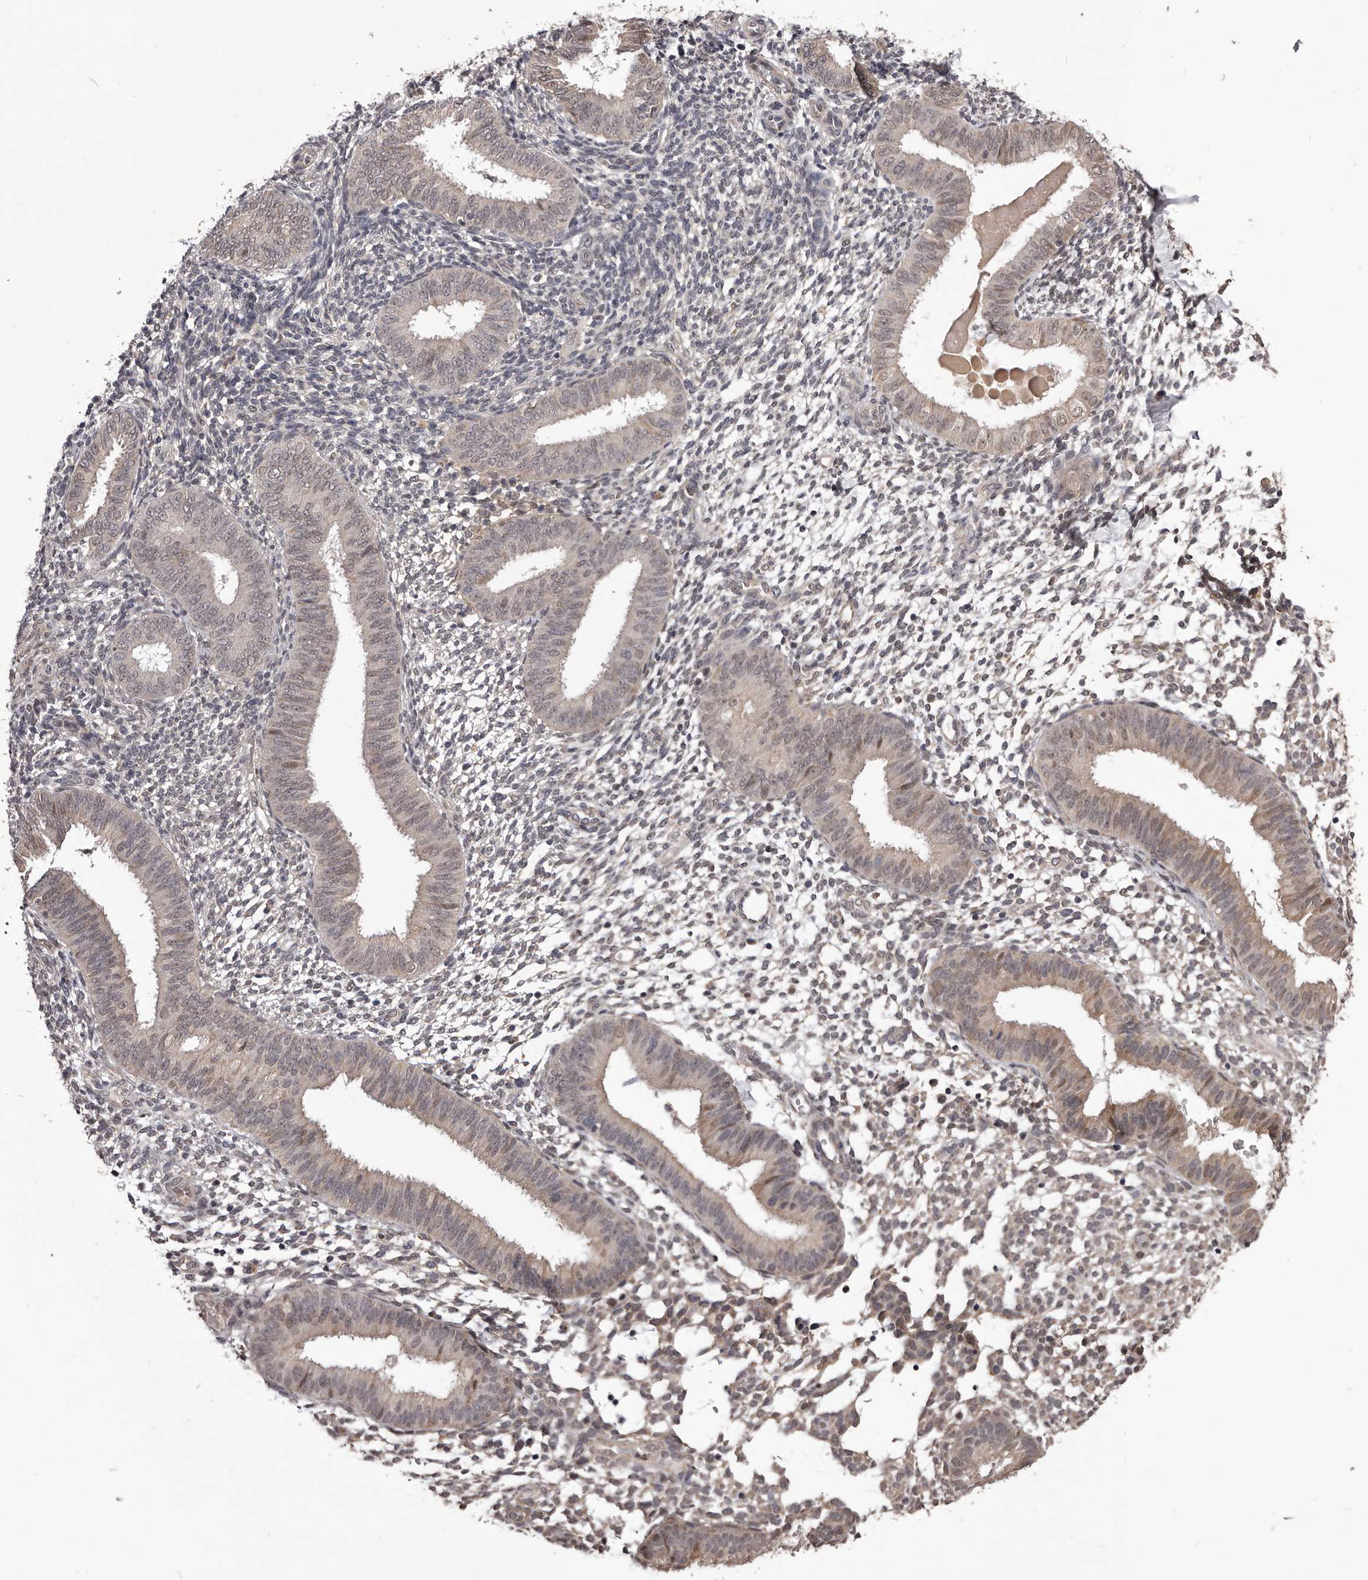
{"staining": {"intensity": "weak", "quantity": "<25%", "location": "cytoplasmic/membranous"}, "tissue": "endometrium", "cell_type": "Cells in endometrial stroma", "image_type": "normal", "snomed": [{"axis": "morphology", "description": "Normal tissue, NOS"}, {"axis": "topography", "description": "Uterus"}, {"axis": "topography", "description": "Endometrium"}], "caption": "DAB immunohistochemical staining of normal human endometrium exhibits no significant staining in cells in endometrial stroma.", "gene": "CELF3", "patient": {"sex": "female", "age": 48}}